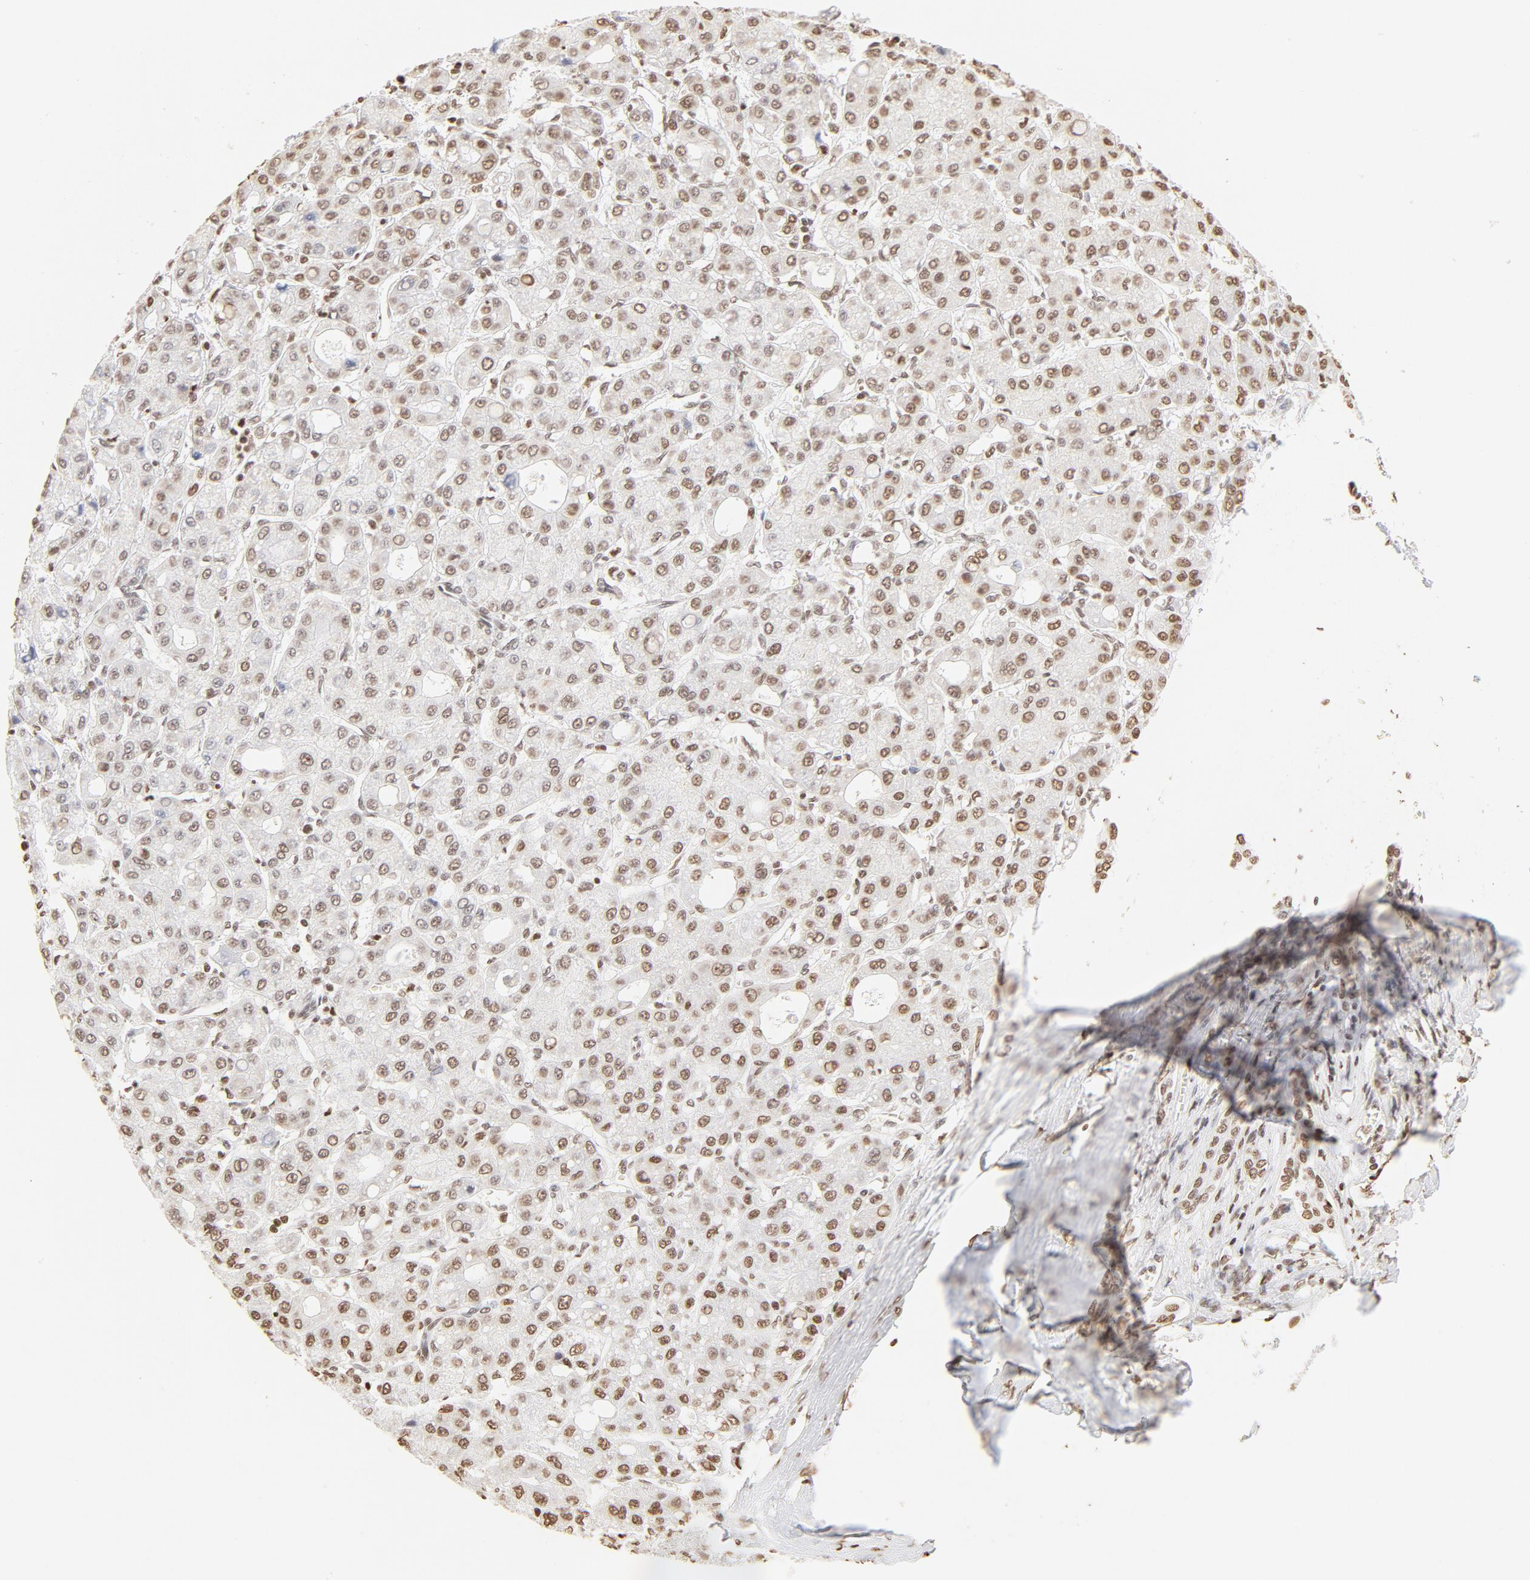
{"staining": {"intensity": "moderate", "quantity": "25%-75%", "location": "nuclear"}, "tissue": "liver cancer", "cell_type": "Tumor cells", "image_type": "cancer", "snomed": [{"axis": "morphology", "description": "Carcinoma, Hepatocellular, NOS"}, {"axis": "topography", "description": "Liver"}], "caption": "IHC of liver hepatocellular carcinoma shows medium levels of moderate nuclear staining in approximately 25%-75% of tumor cells. The protein of interest is shown in brown color, while the nuclei are stained blue.", "gene": "ZNF540", "patient": {"sex": "male", "age": 69}}